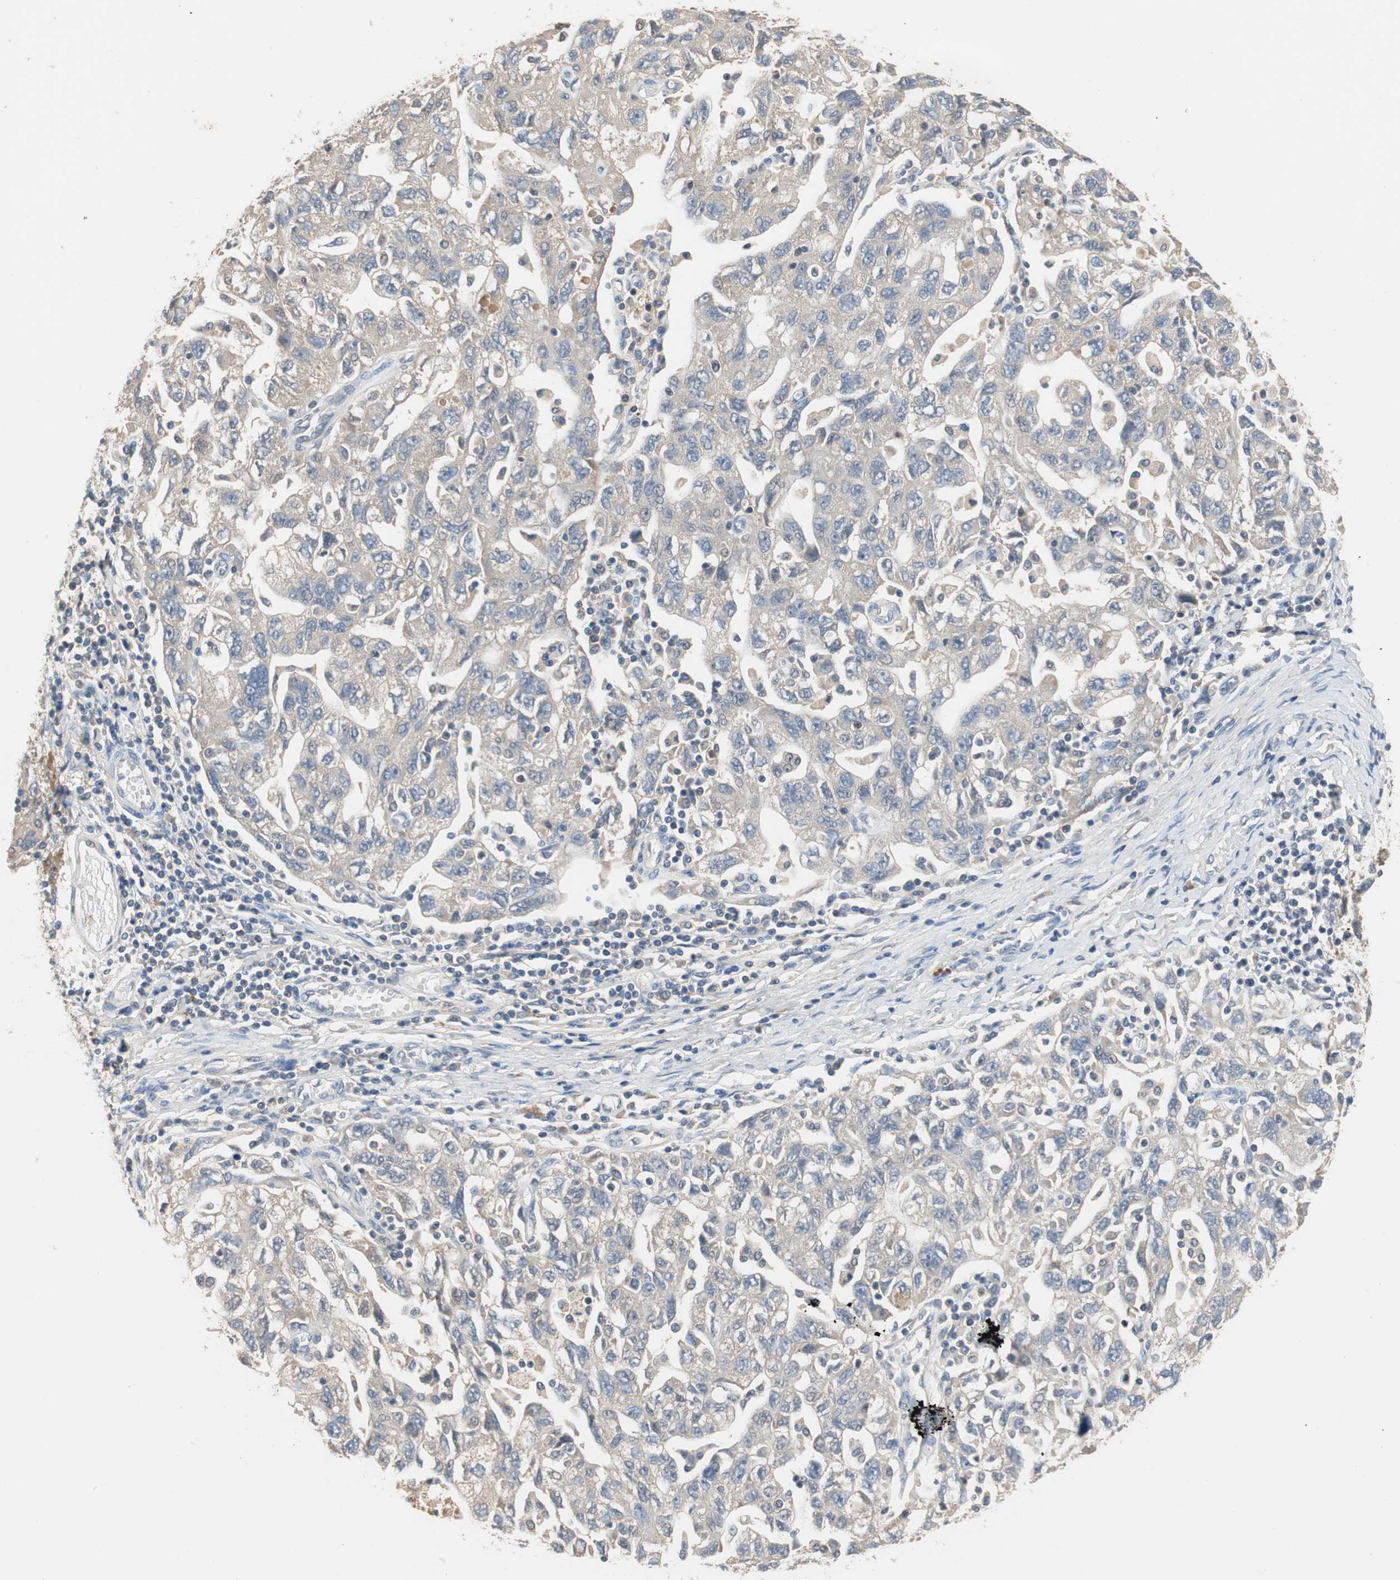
{"staining": {"intensity": "weak", "quantity": "25%-75%", "location": "cytoplasmic/membranous"}, "tissue": "ovarian cancer", "cell_type": "Tumor cells", "image_type": "cancer", "snomed": [{"axis": "morphology", "description": "Carcinoma, NOS"}, {"axis": "morphology", "description": "Cystadenocarcinoma, serous, NOS"}, {"axis": "topography", "description": "Ovary"}], "caption": "Ovarian cancer stained for a protein (brown) shows weak cytoplasmic/membranous positive staining in about 25%-75% of tumor cells.", "gene": "ADAP1", "patient": {"sex": "female", "age": 69}}